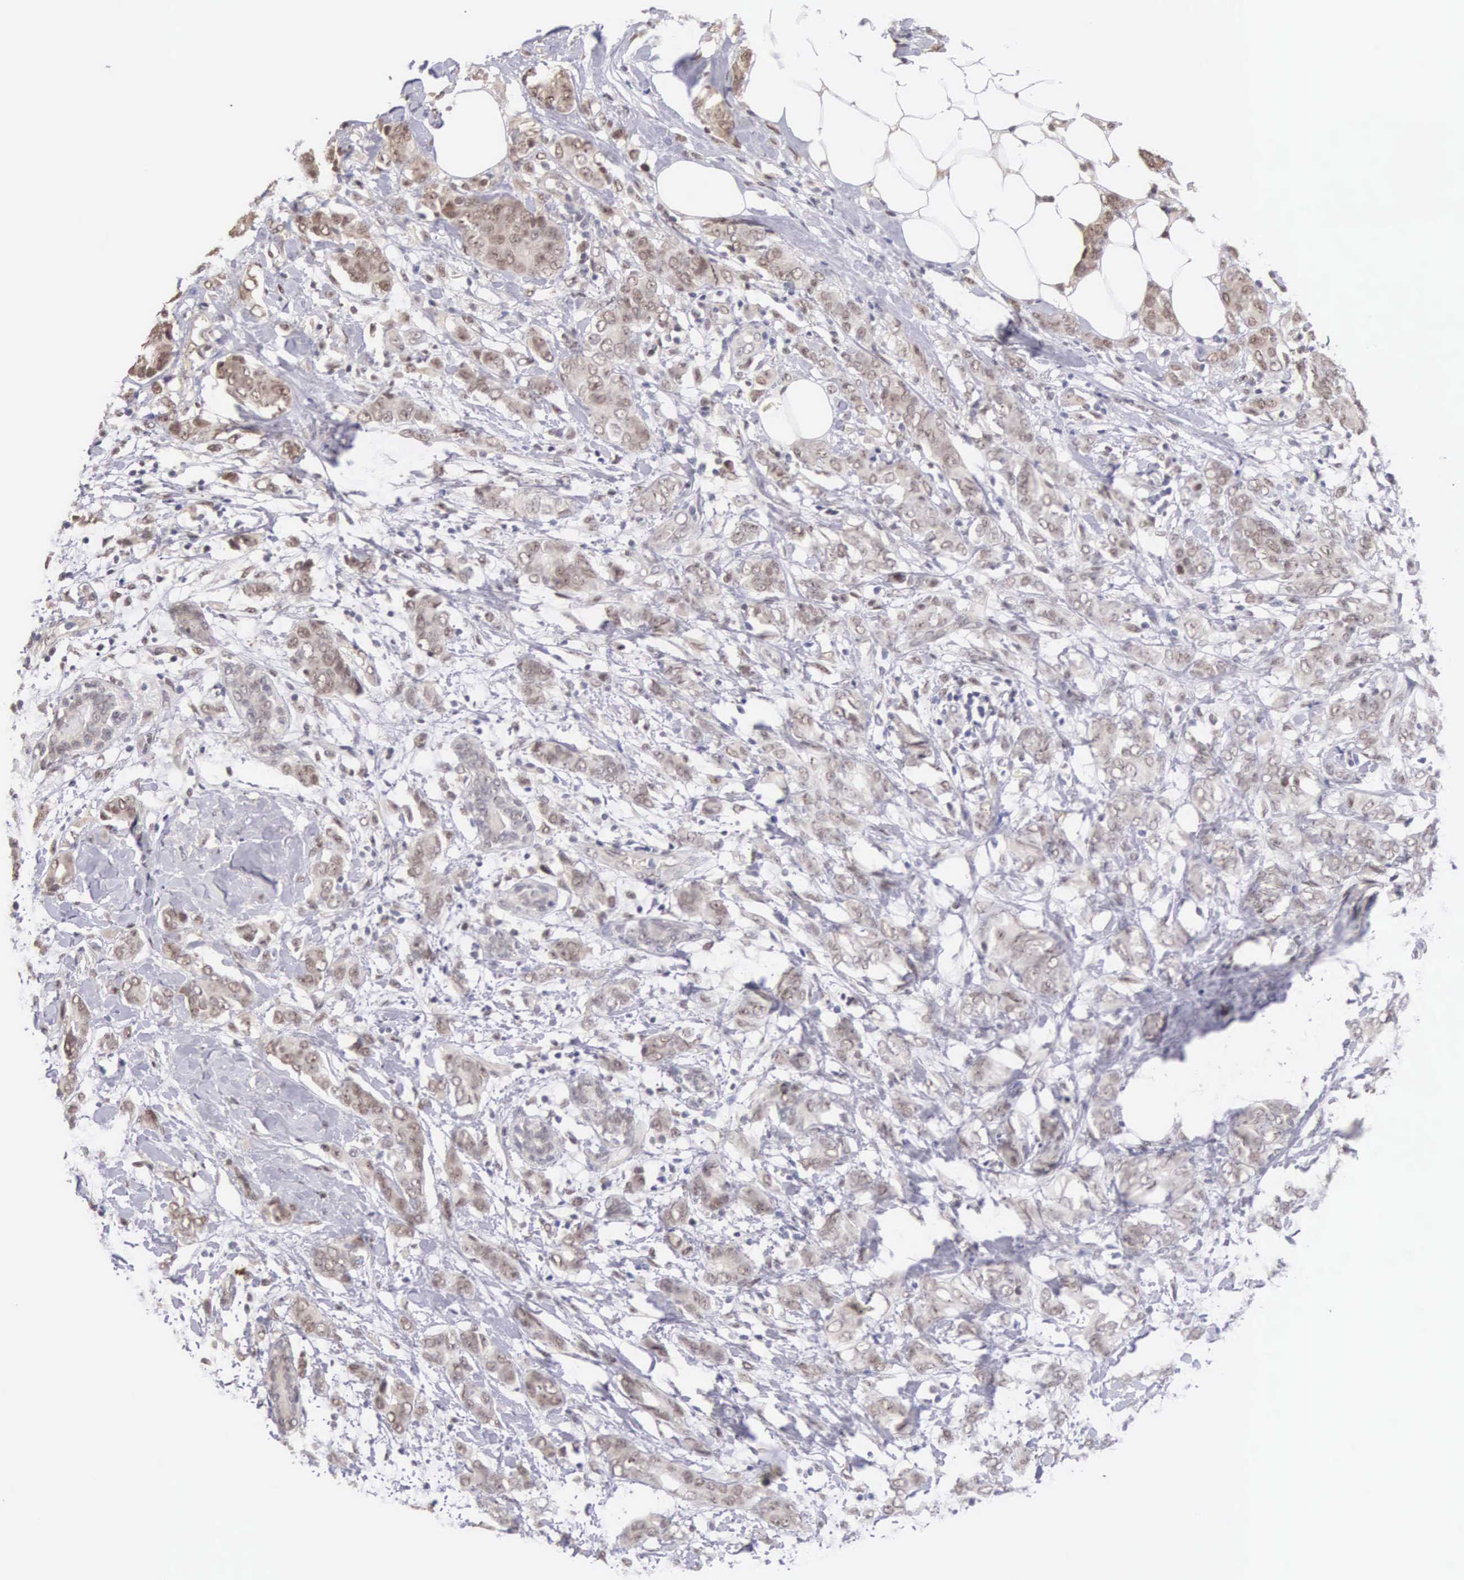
{"staining": {"intensity": "weak", "quantity": "<25%", "location": "nuclear"}, "tissue": "breast cancer", "cell_type": "Tumor cells", "image_type": "cancer", "snomed": [{"axis": "morphology", "description": "Duct carcinoma"}, {"axis": "topography", "description": "Breast"}], "caption": "Micrograph shows no protein expression in tumor cells of breast cancer tissue.", "gene": "HMGXB4", "patient": {"sex": "female", "age": 53}}